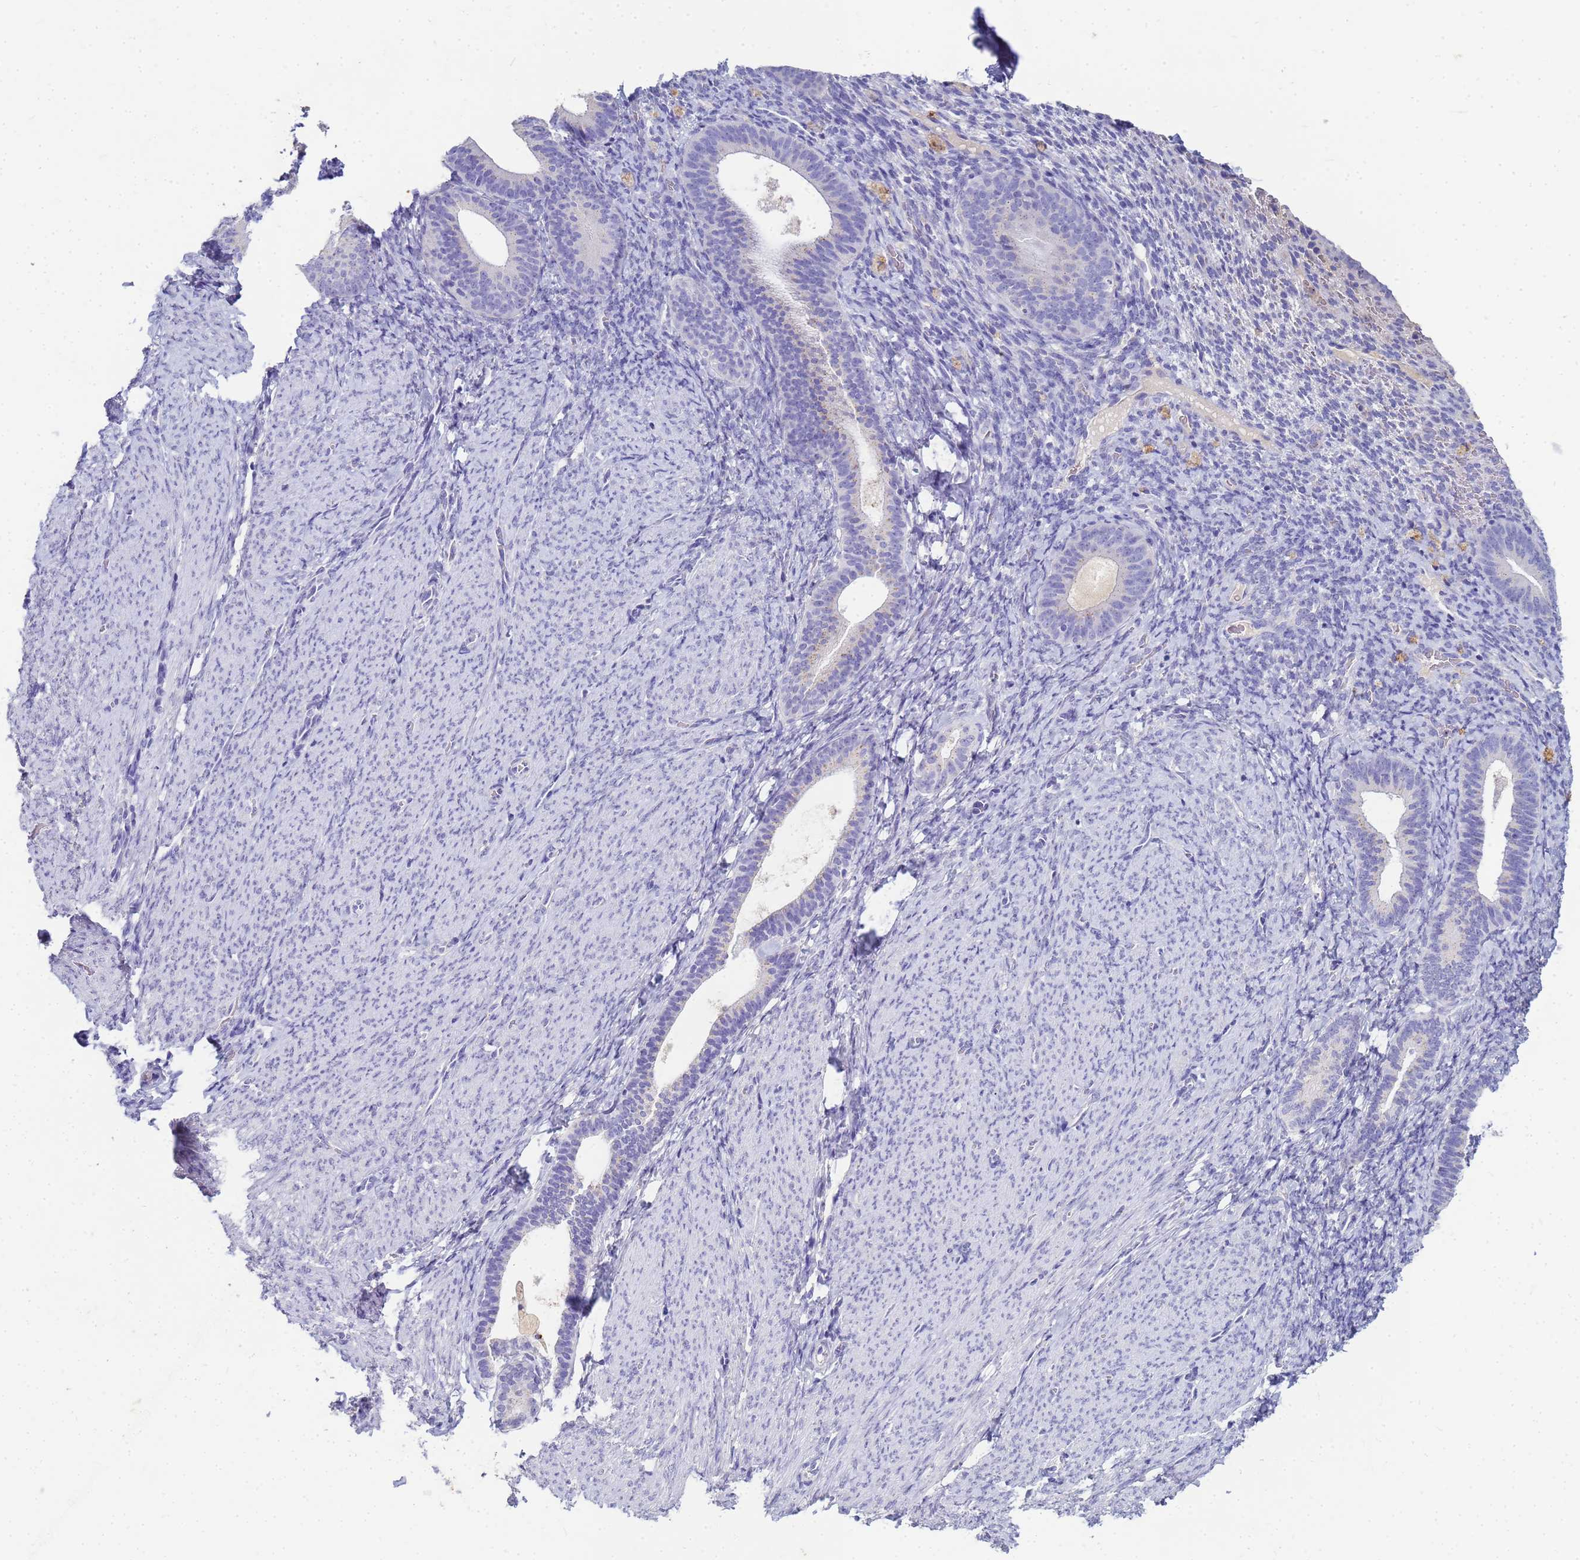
{"staining": {"intensity": "negative", "quantity": "none", "location": "none"}, "tissue": "endometrium", "cell_type": "Cells in endometrial stroma", "image_type": "normal", "snomed": [{"axis": "morphology", "description": "Normal tissue, NOS"}, {"axis": "topography", "description": "Endometrium"}], "caption": "This image is of unremarkable endometrium stained with immunohistochemistry (IHC) to label a protein in brown with the nuclei are counter-stained blue. There is no expression in cells in endometrial stroma.", "gene": "B3GNT8", "patient": {"sex": "female", "age": 65}}